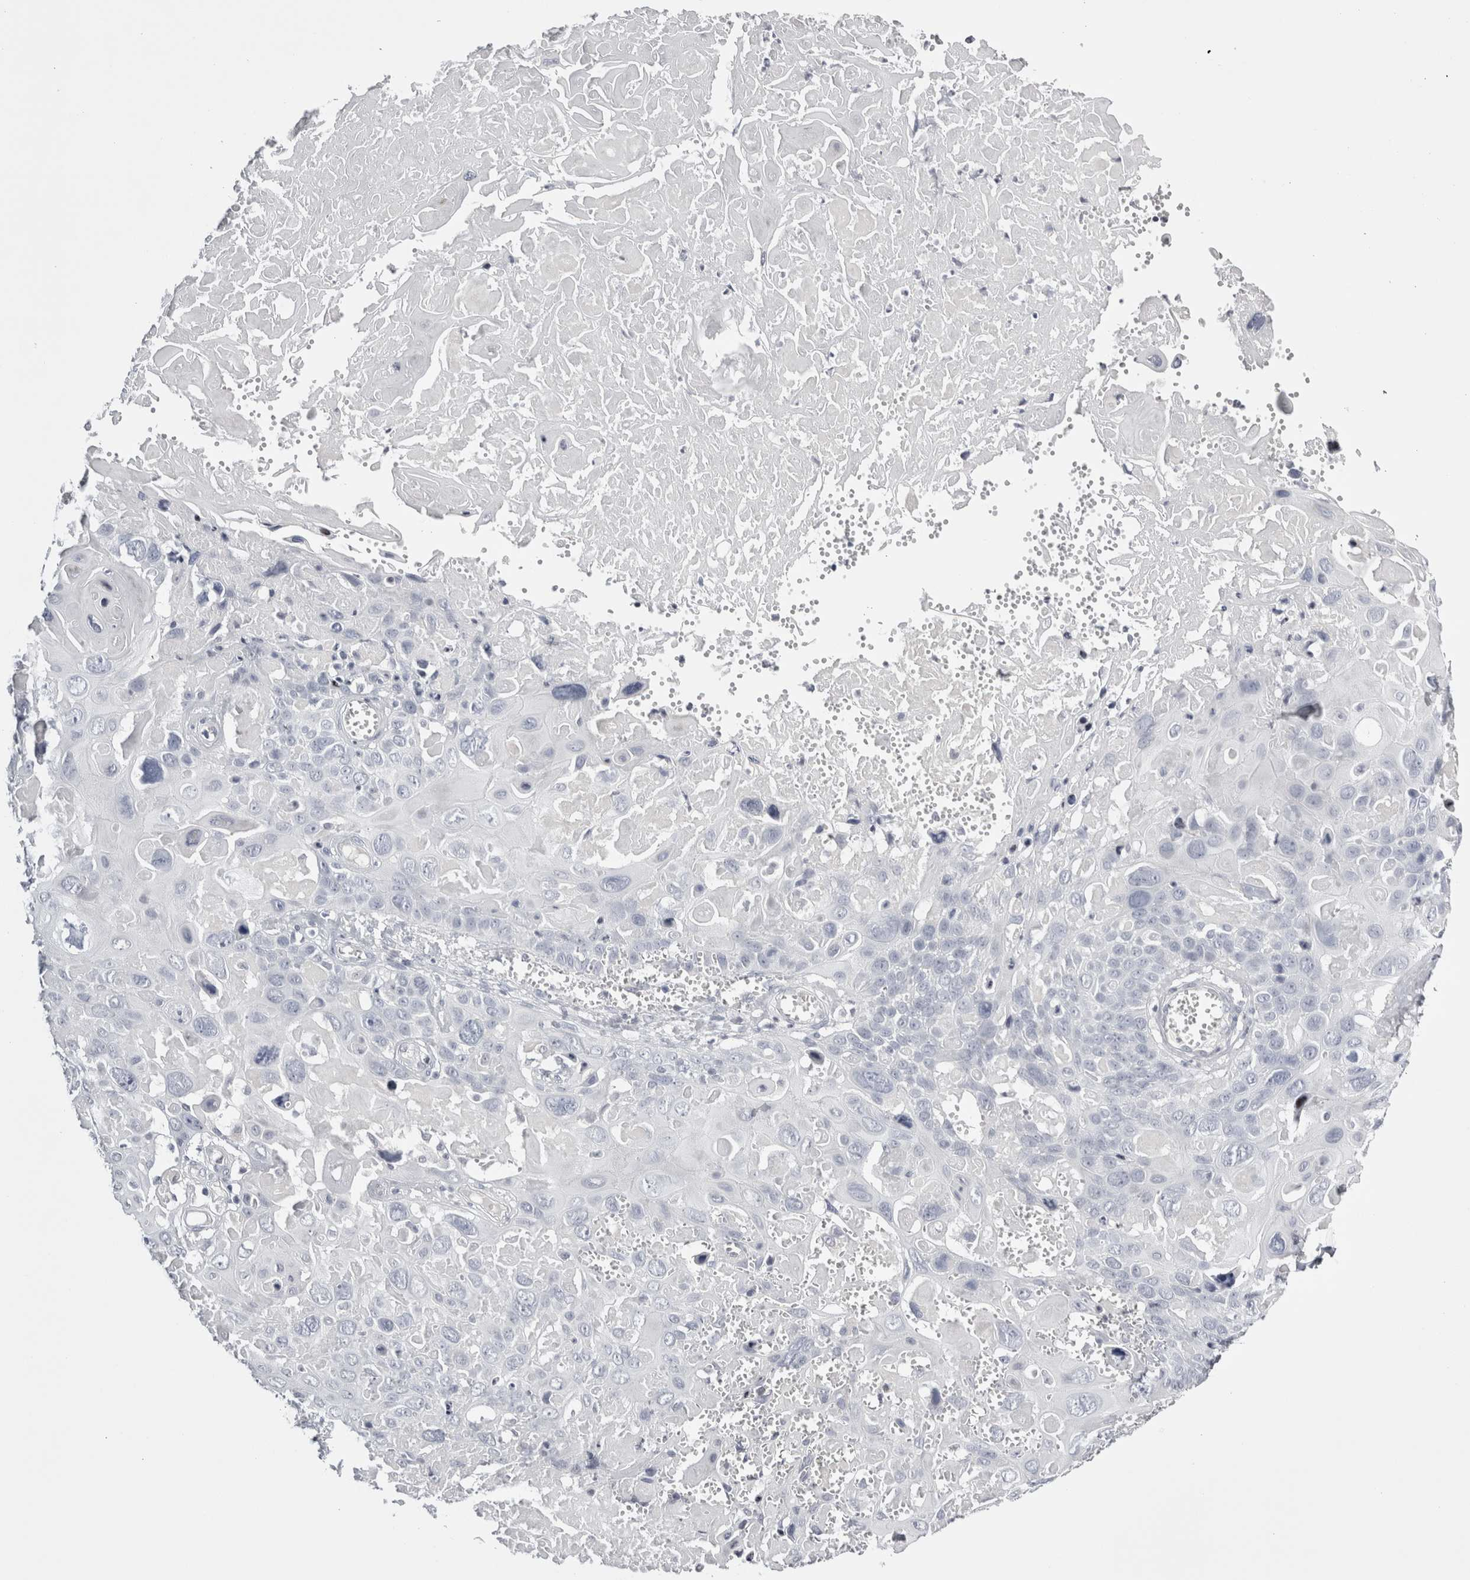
{"staining": {"intensity": "negative", "quantity": "none", "location": "none"}, "tissue": "cervical cancer", "cell_type": "Tumor cells", "image_type": "cancer", "snomed": [{"axis": "morphology", "description": "Squamous cell carcinoma, NOS"}, {"axis": "topography", "description": "Cervix"}], "caption": "Tumor cells show no significant protein staining in cervical squamous cell carcinoma.", "gene": "FNDC8", "patient": {"sex": "female", "age": 74}}